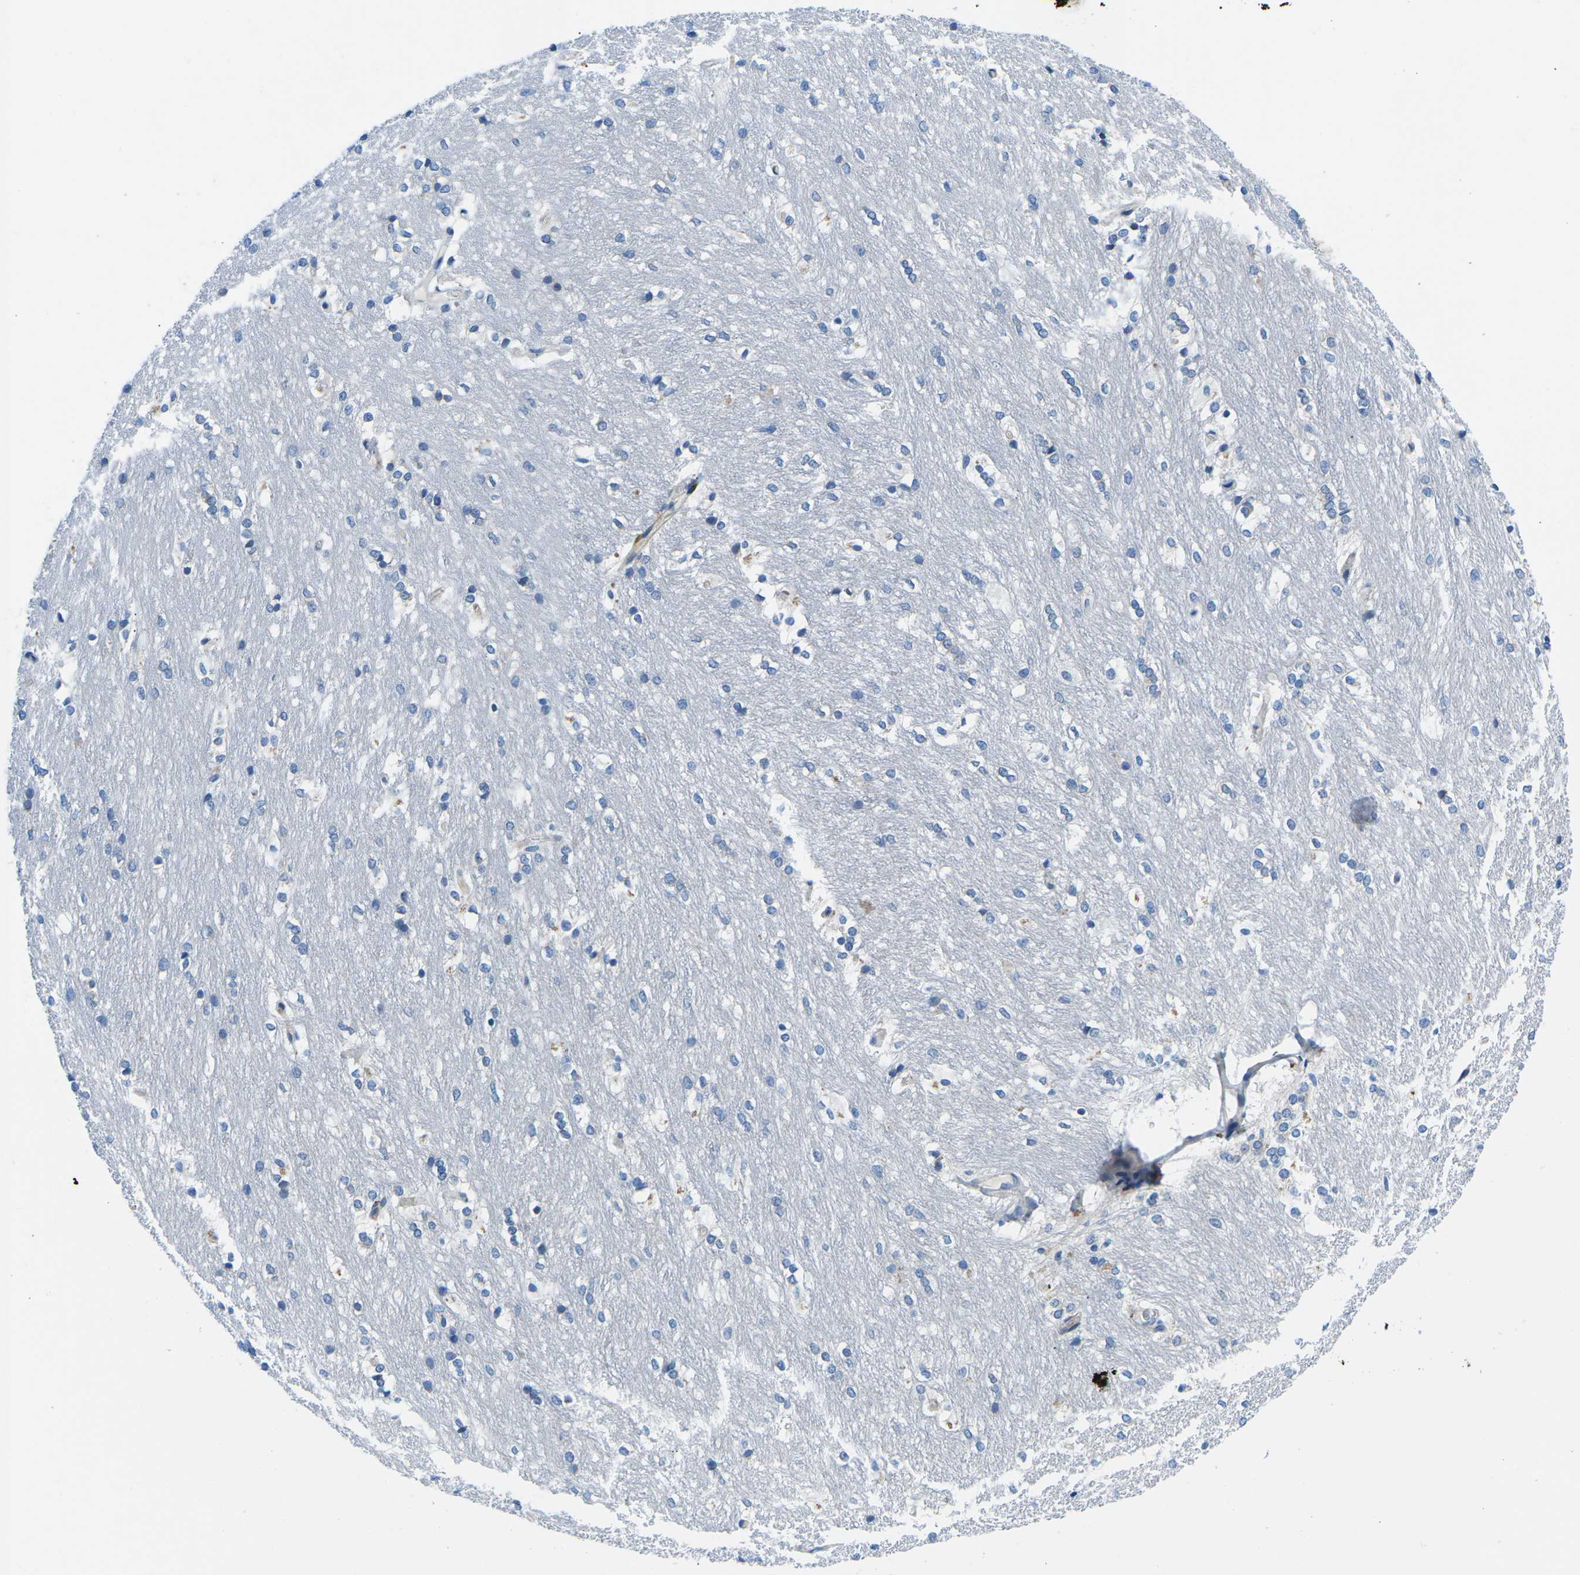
{"staining": {"intensity": "negative", "quantity": "none", "location": "none"}, "tissue": "caudate", "cell_type": "Glial cells", "image_type": "normal", "snomed": [{"axis": "morphology", "description": "Normal tissue, NOS"}, {"axis": "topography", "description": "Lateral ventricle wall"}], "caption": "High power microscopy image of an IHC image of unremarkable caudate, revealing no significant positivity in glial cells.", "gene": "MC4R", "patient": {"sex": "female", "age": 19}}